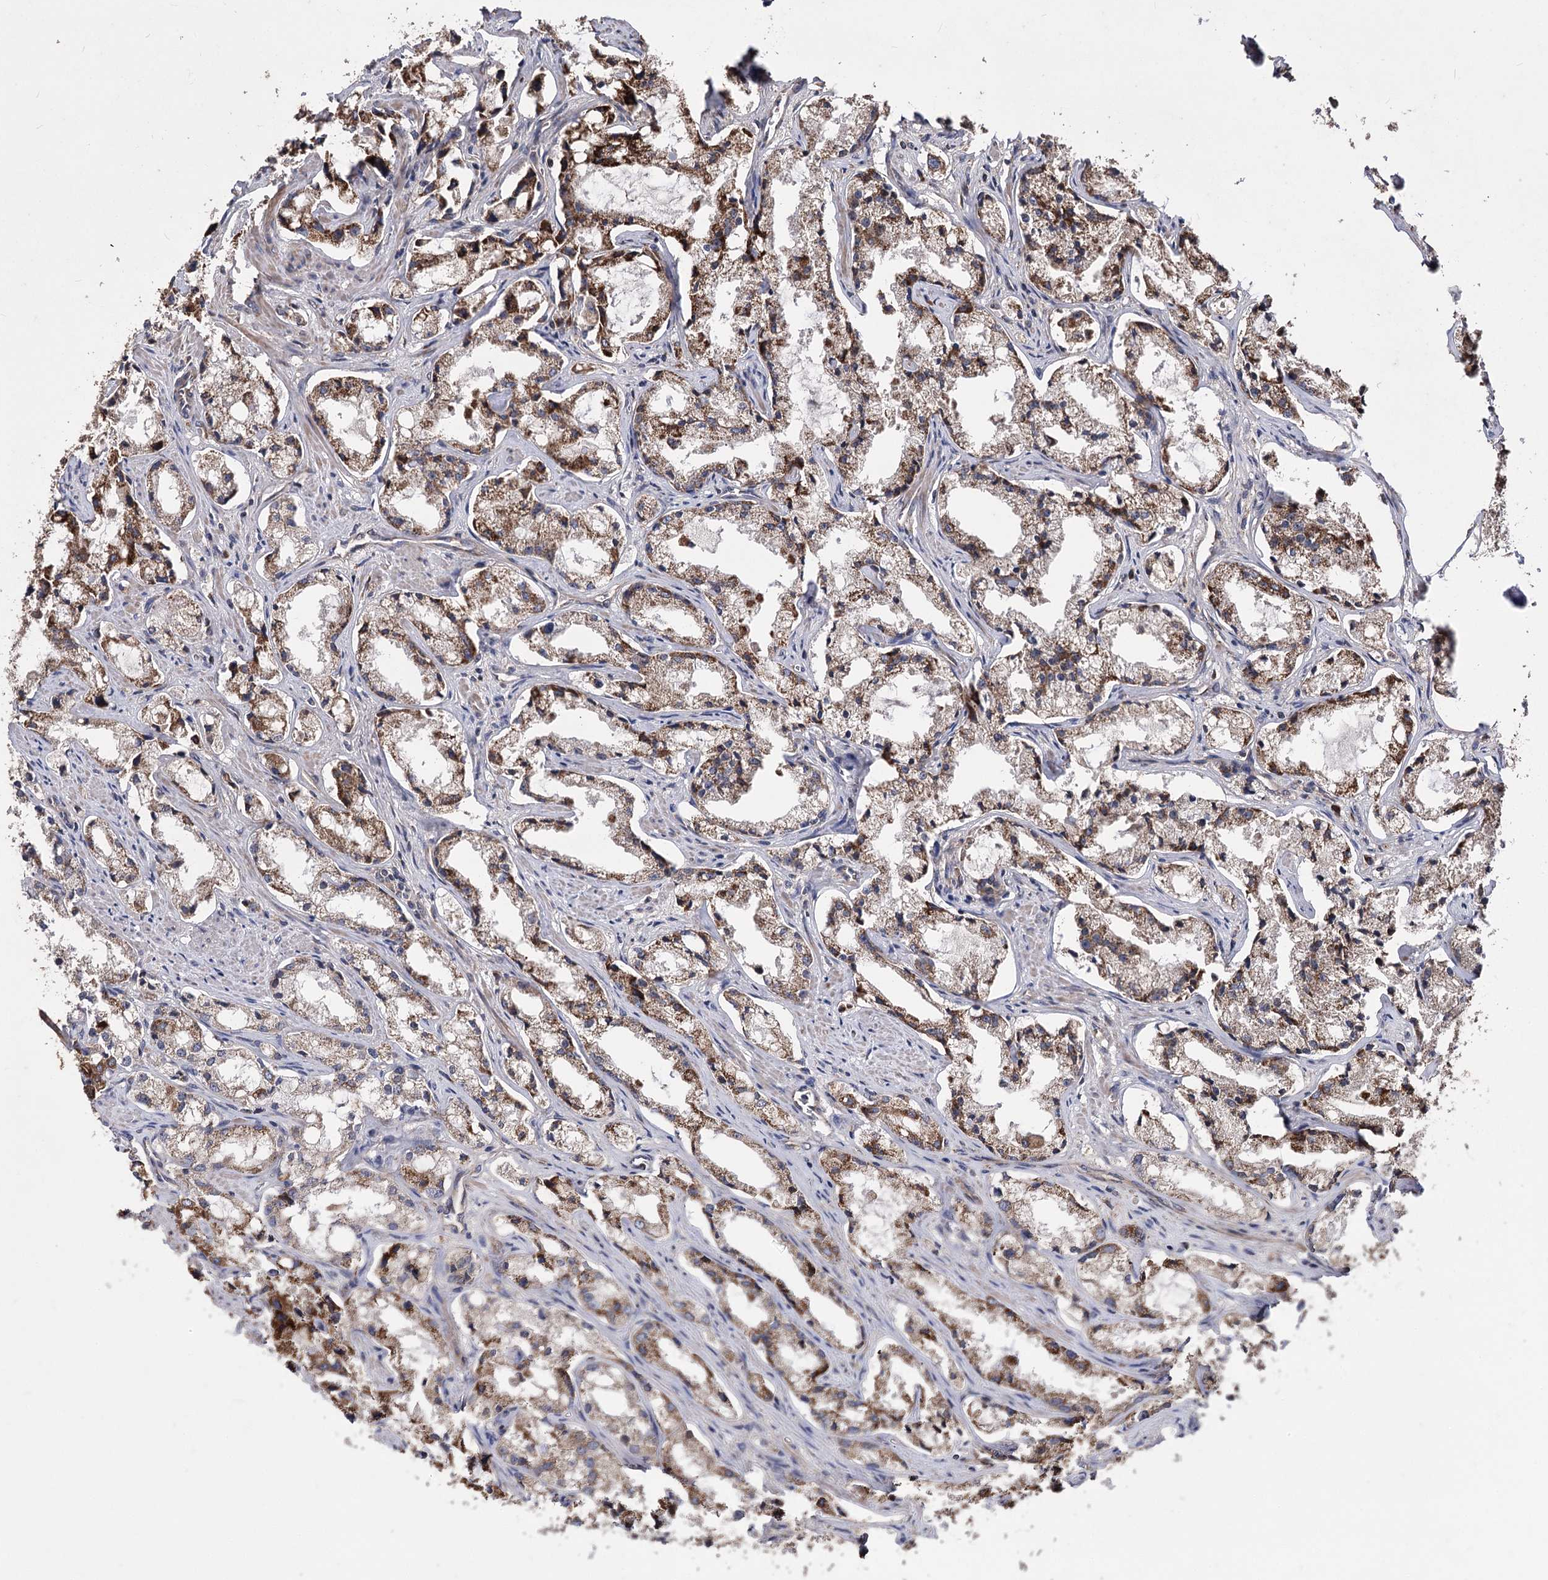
{"staining": {"intensity": "moderate", "quantity": ">75%", "location": "cytoplasmic/membranous"}, "tissue": "prostate cancer", "cell_type": "Tumor cells", "image_type": "cancer", "snomed": [{"axis": "morphology", "description": "Adenocarcinoma, High grade"}, {"axis": "topography", "description": "Prostate"}], "caption": "Prostate high-grade adenocarcinoma stained with immunohistochemistry (IHC) reveals moderate cytoplasmic/membranous staining in about >75% of tumor cells.", "gene": "RASSF3", "patient": {"sex": "male", "age": 66}}